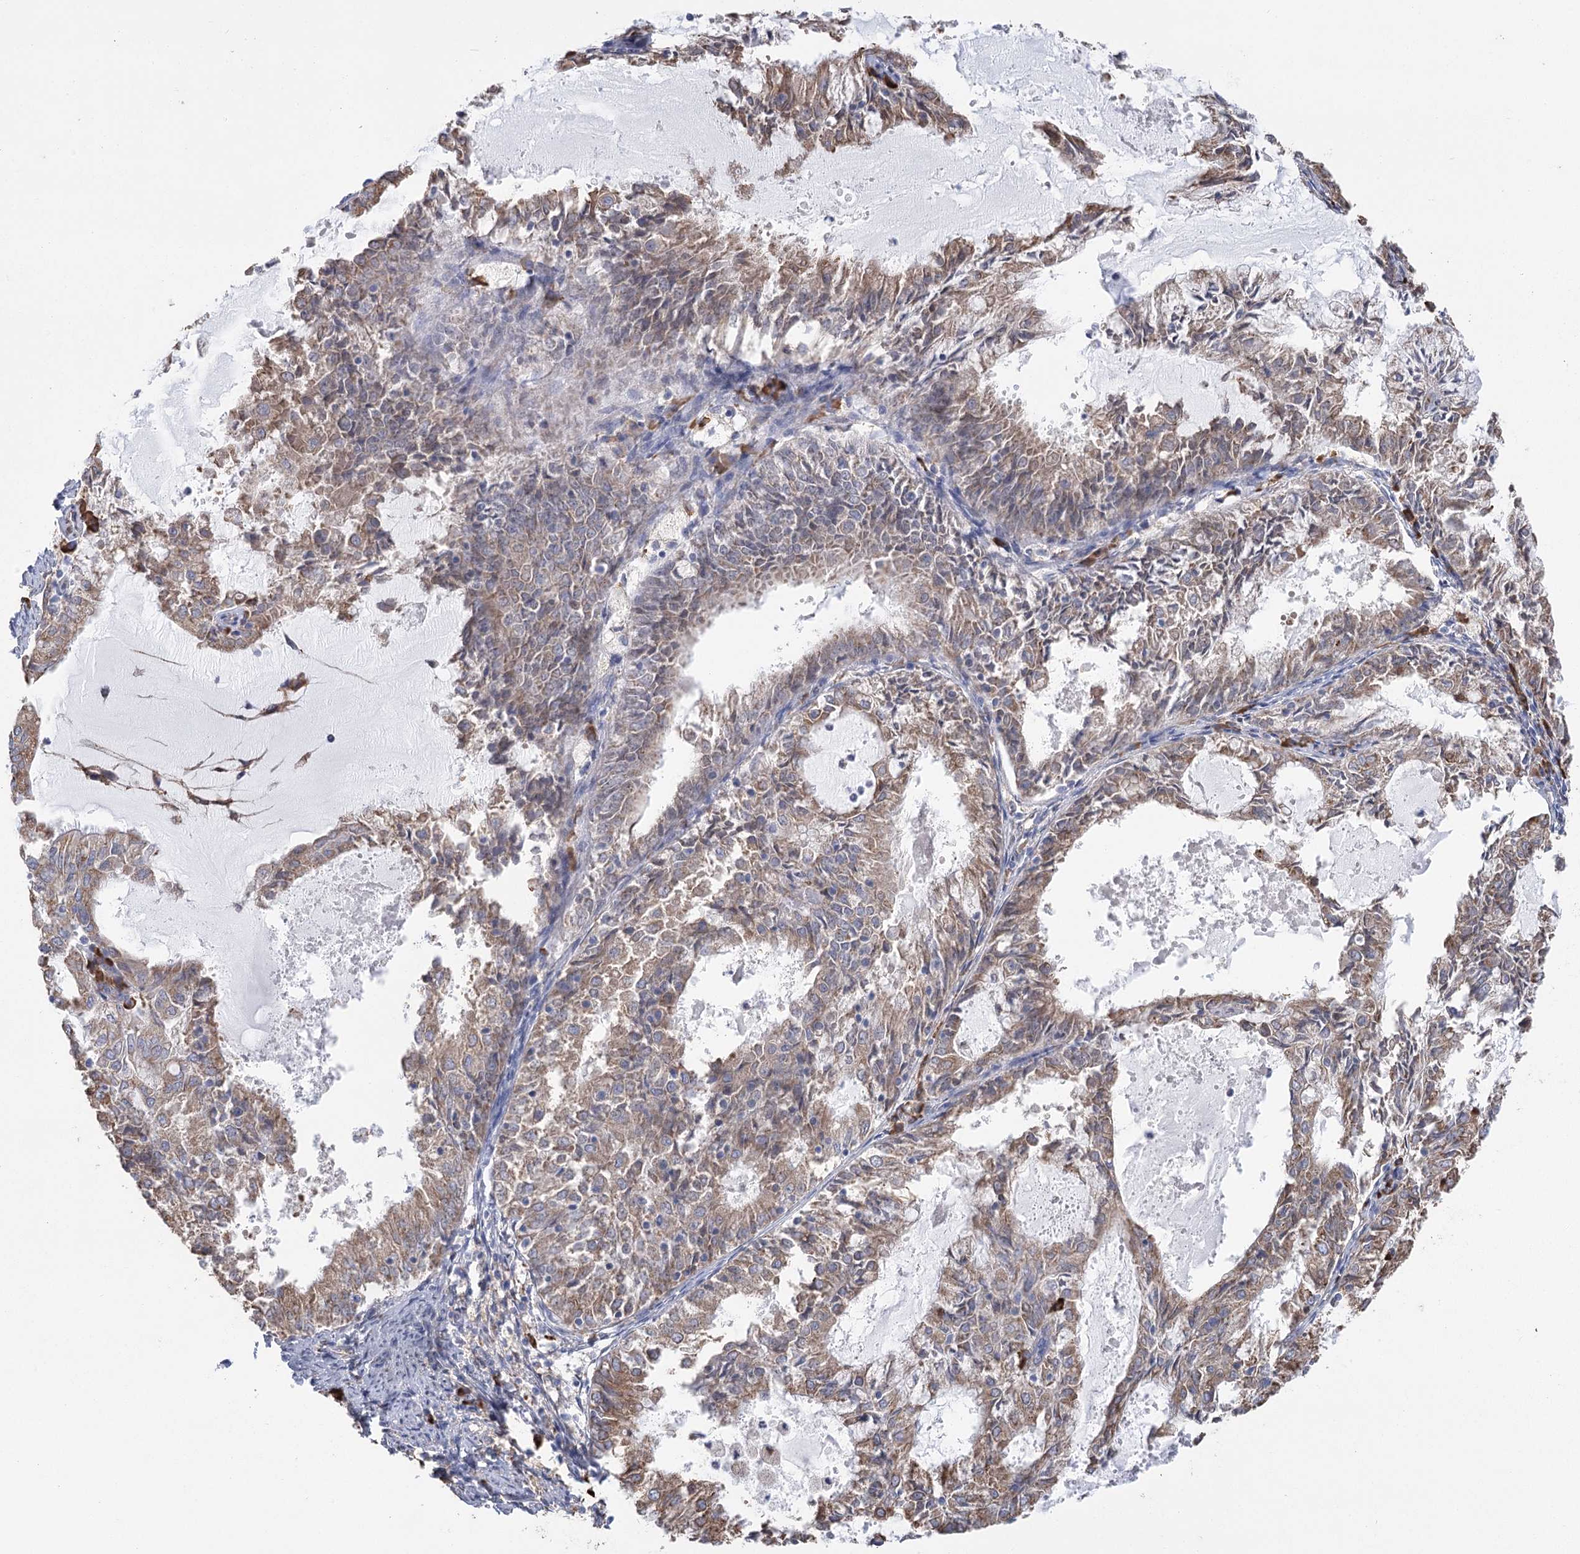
{"staining": {"intensity": "moderate", "quantity": "25%-75%", "location": "cytoplasmic/membranous"}, "tissue": "endometrial cancer", "cell_type": "Tumor cells", "image_type": "cancer", "snomed": [{"axis": "morphology", "description": "Adenocarcinoma, NOS"}, {"axis": "topography", "description": "Endometrium"}], "caption": "Immunohistochemistry staining of endometrial cancer, which reveals medium levels of moderate cytoplasmic/membranous staining in about 25%-75% of tumor cells indicating moderate cytoplasmic/membranous protein expression. The staining was performed using DAB (brown) for protein detection and nuclei were counterstained in hematoxylin (blue).", "gene": "METTL24", "patient": {"sex": "female", "age": 57}}